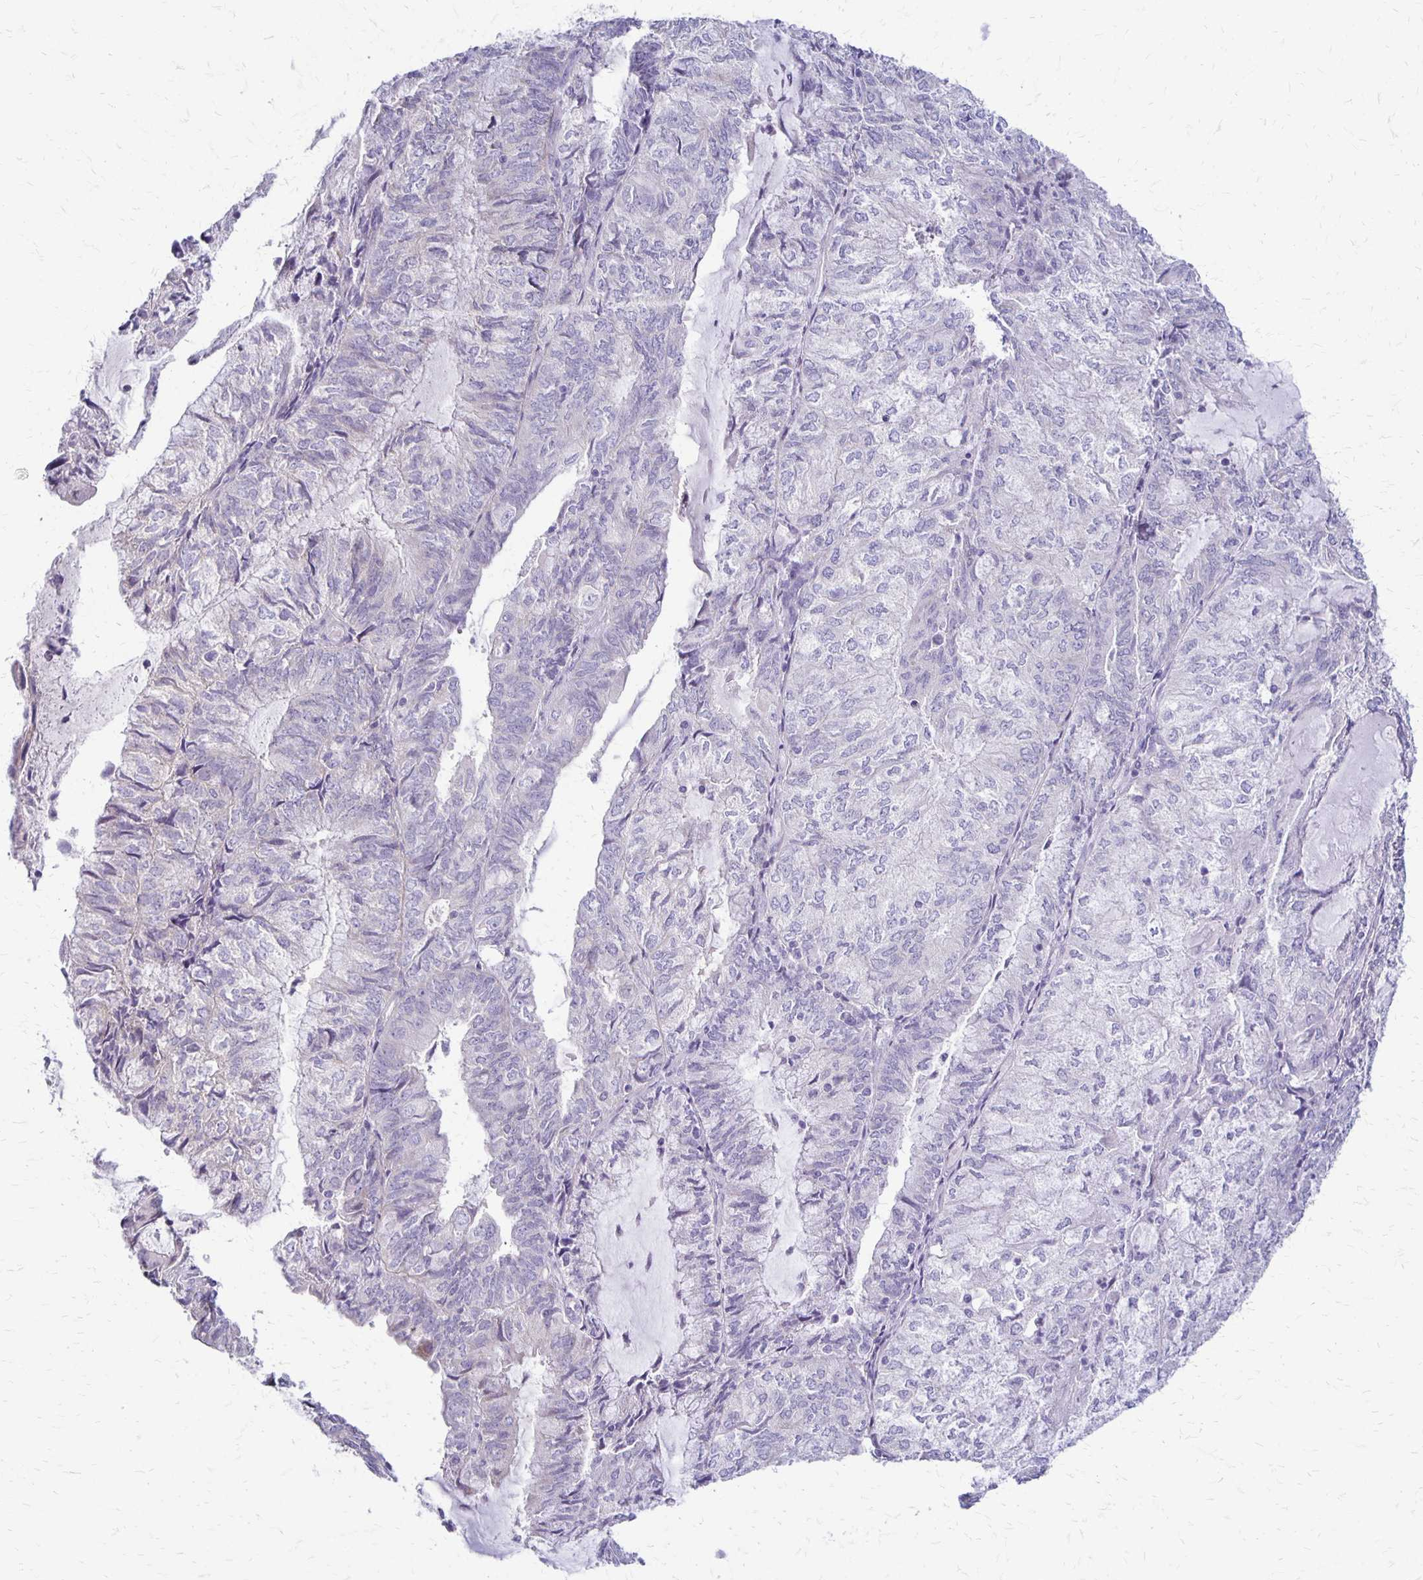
{"staining": {"intensity": "negative", "quantity": "none", "location": "none"}, "tissue": "endometrial cancer", "cell_type": "Tumor cells", "image_type": "cancer", "snomed": [{"axis": "morphology", "description": "Adenocarcinoma, NOS"}, {"axis": "topography", "description": "Endometrium"}], "caption": "Endometrial cancer was stained to show a protein in brown. There is no significant staining in tumor cells.", "gene": "RHOC", "patient": {"sex": "female", "age": 81}}